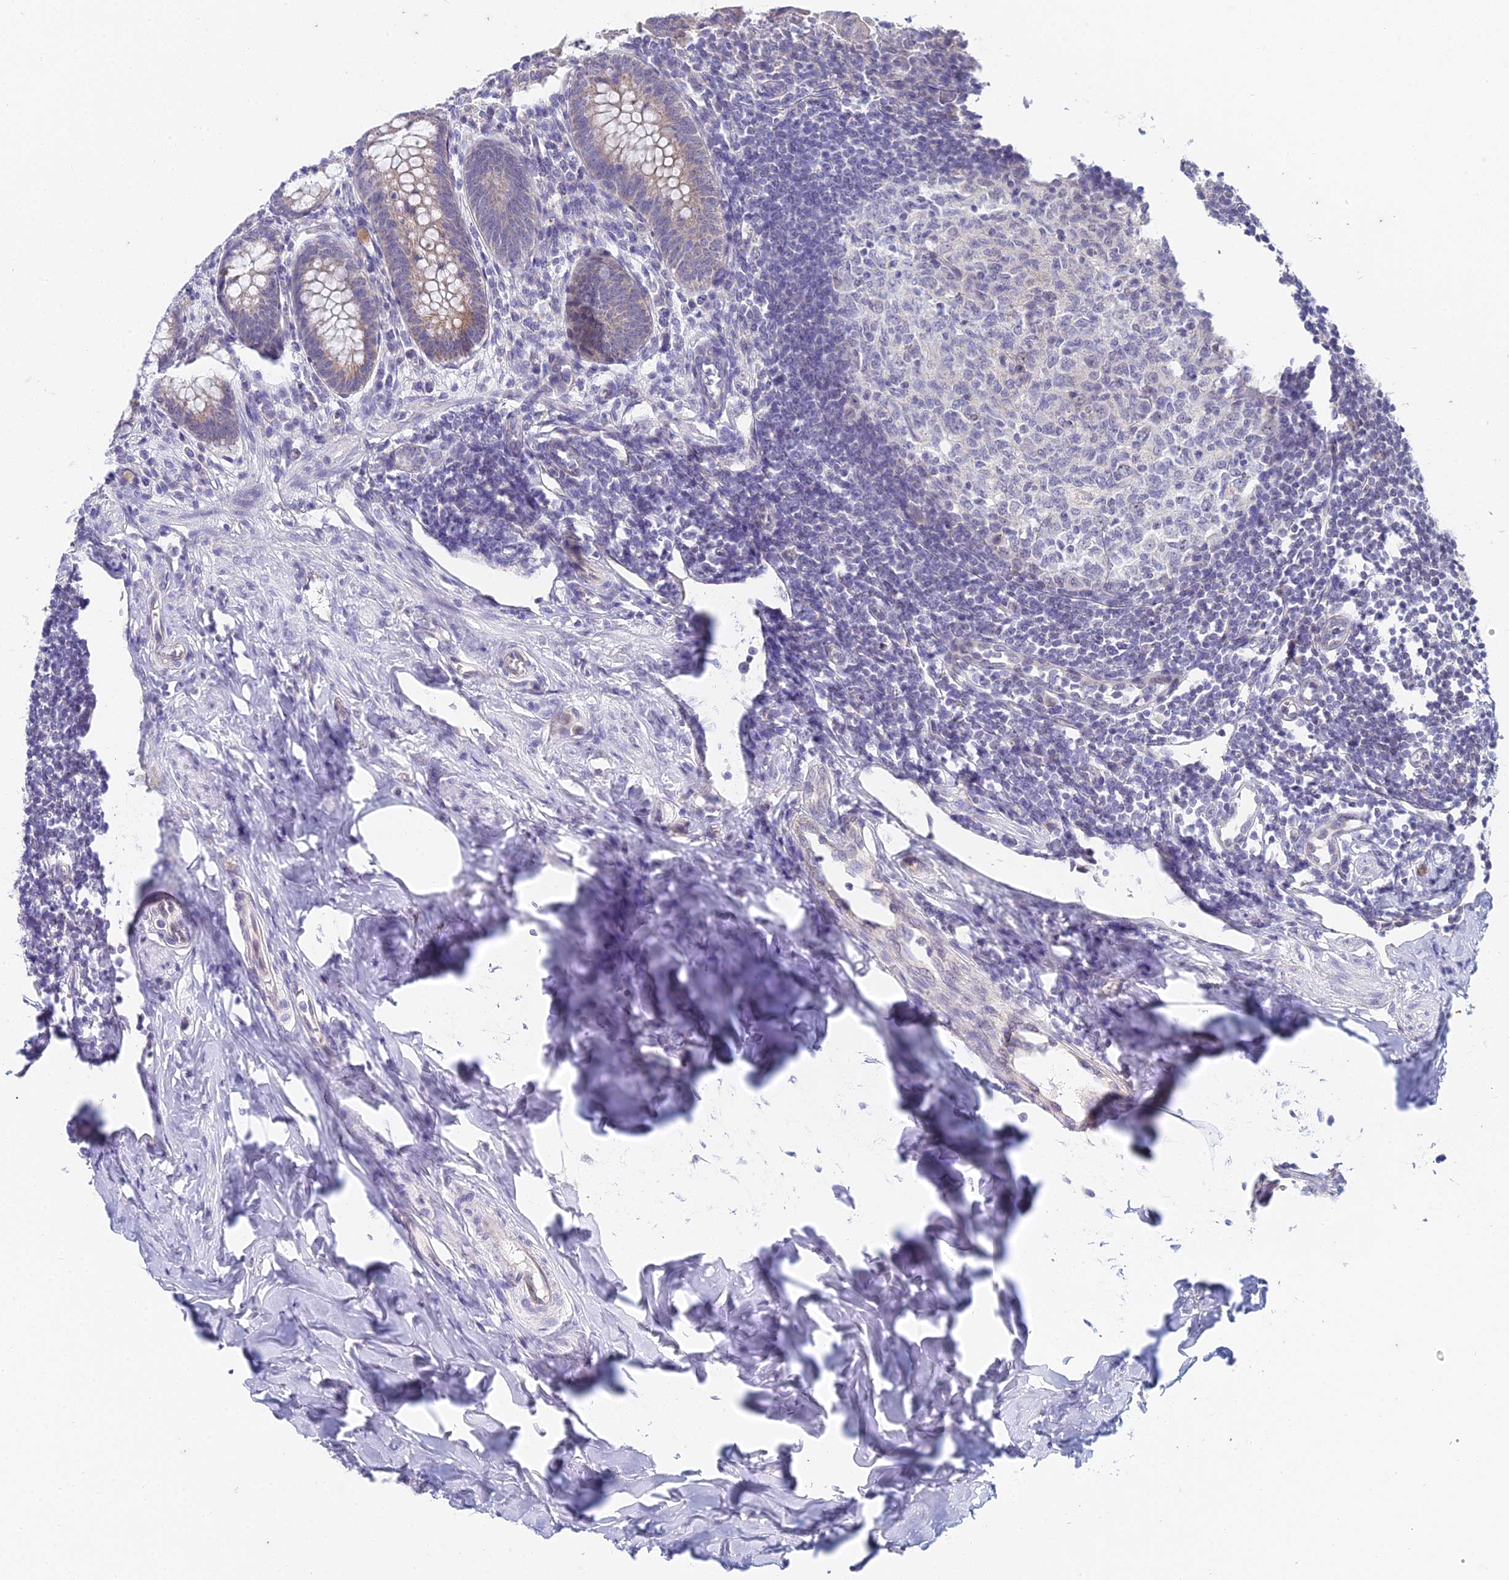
{"staining": {"intensity": "moderate", "quantity": ">75%", "location": "cytoplasmic/membranous"}, "tissue": "appendix", "cell_type": "Glandular cells", "image_type": "normal", "snomed": [{"axis": "morphology", "description": "Normal tissue, NOS"}, {"axis": "topography", "description": "Appendix"}], "caption": "Immunohistochemical staining of normal appendix shows moderate cytoplasmic/membranous protein expression in about >75% of glandular cells.", "gene": "EEF2KMT", "patient": {"sex": "female", "age": 33}}